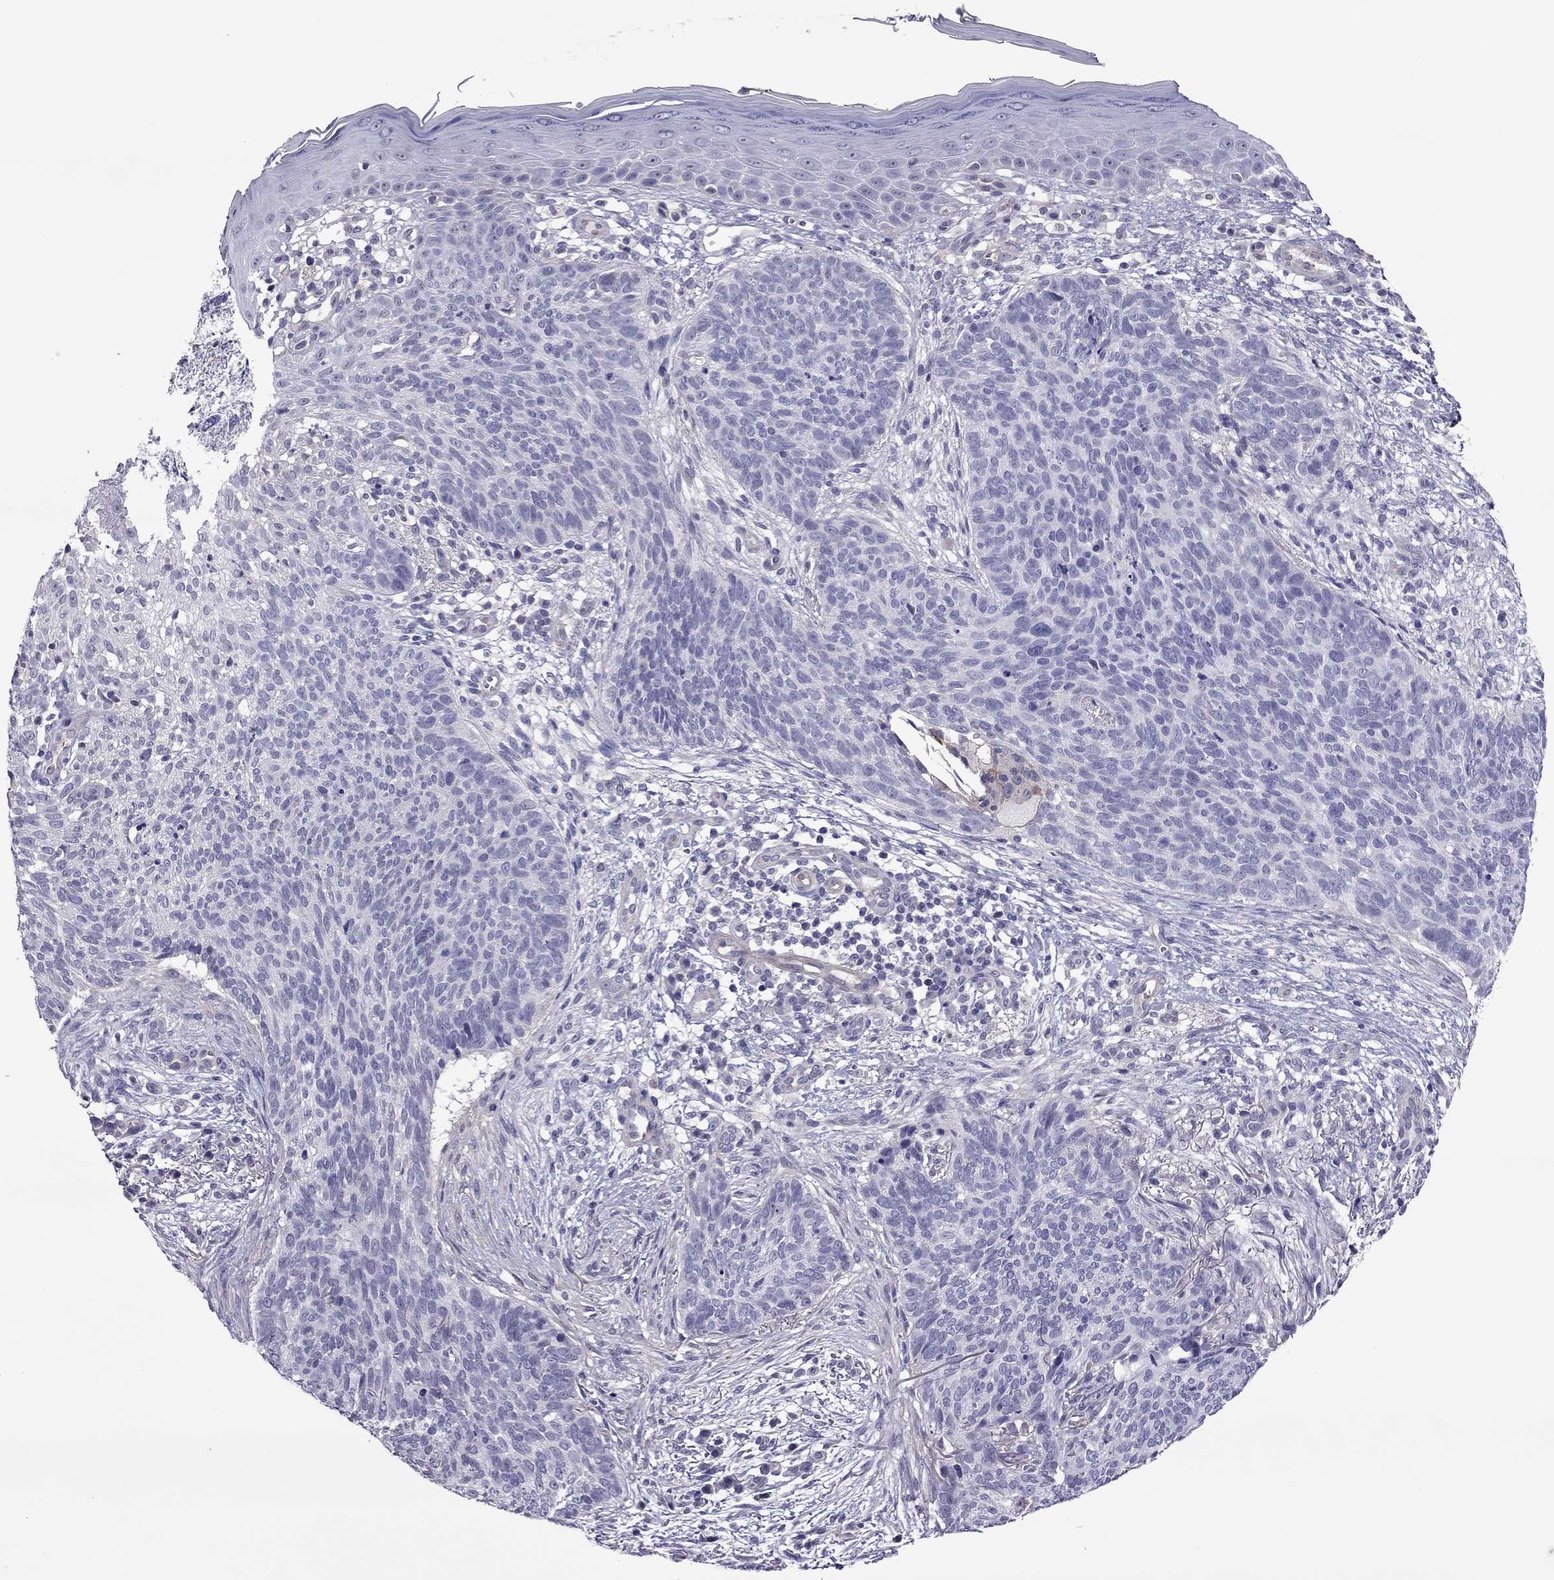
{"staining": {"intensity": "negative", "quantity": "none", "location": "none"}, "tissue": "skin cancer", "cell_type": "Tumor cells", "image_type": "cancer", "snomed": [{"axis": "morphology", "description": "Basal cell carcinoma"}, {"axis": "topography", "description": "Skin"}], "caption": "Immunohistochemical staining of skin basal cell carcinoma demonstrates no significant expression in tumor cells.", "gene": "SLC16A8", "patient": {"sex": "male", "age": 64}}